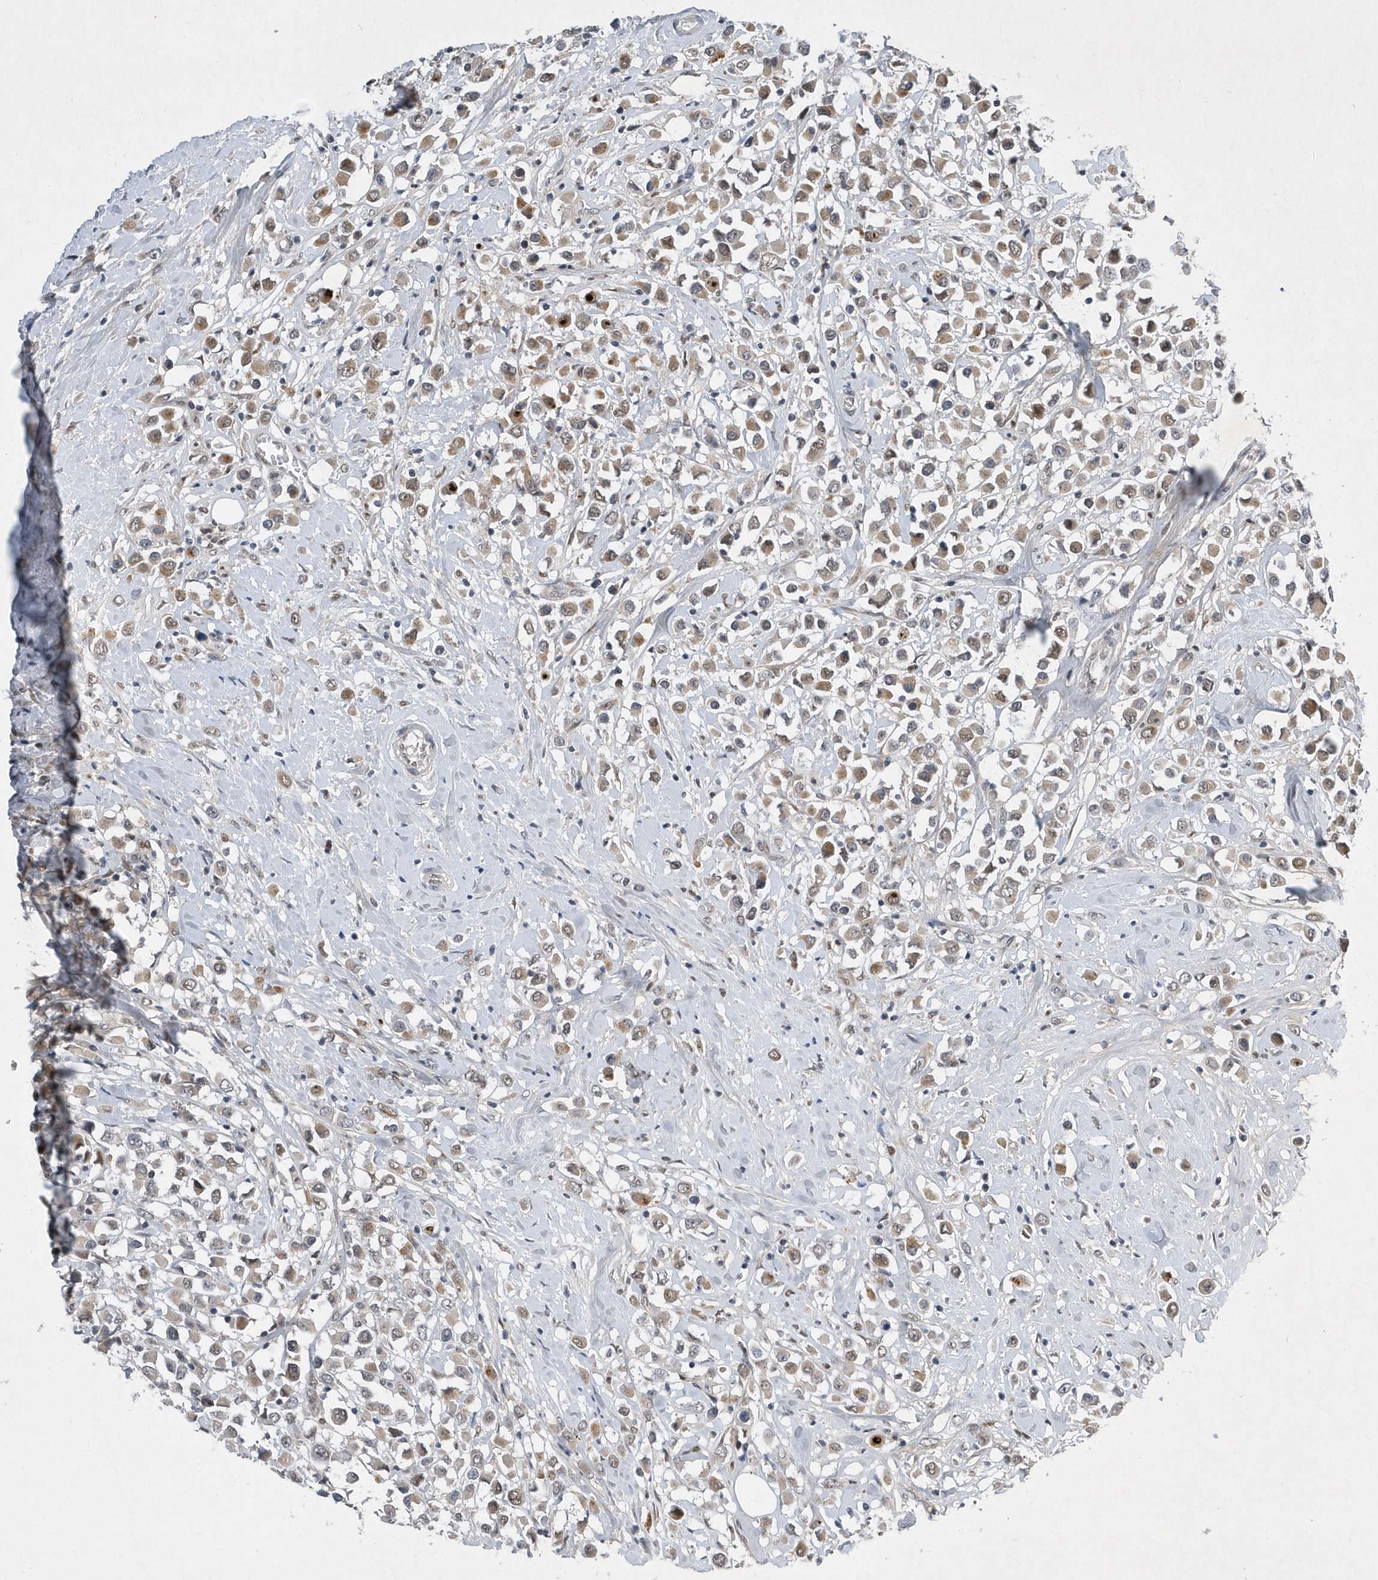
{"staining": {"intensity": "moderate", "quantity": "25%-75%", "location": "cytoplasmic/membranous"}, "tissue": "breast cancer", "cell_type": "Tumor cells", "image_type": "cancer", "snomed": [{"axis": "morphology", "description": "Duct carcinoma"}, {"axis": "topography", "description": "Breast"}], "caption": "Intraductal carcinoma (breast) stained with immunohistochemistry reveals moderate cytoplasmic/membranous expression in approximately 25%-75% of tumor cells. Using DAB (brown) and hematoxylin (blue) stains, captured at high magnification using brightfield microscopy.", "gene": "FAM217A", "patient": {"sex": "female", "age": 61}}